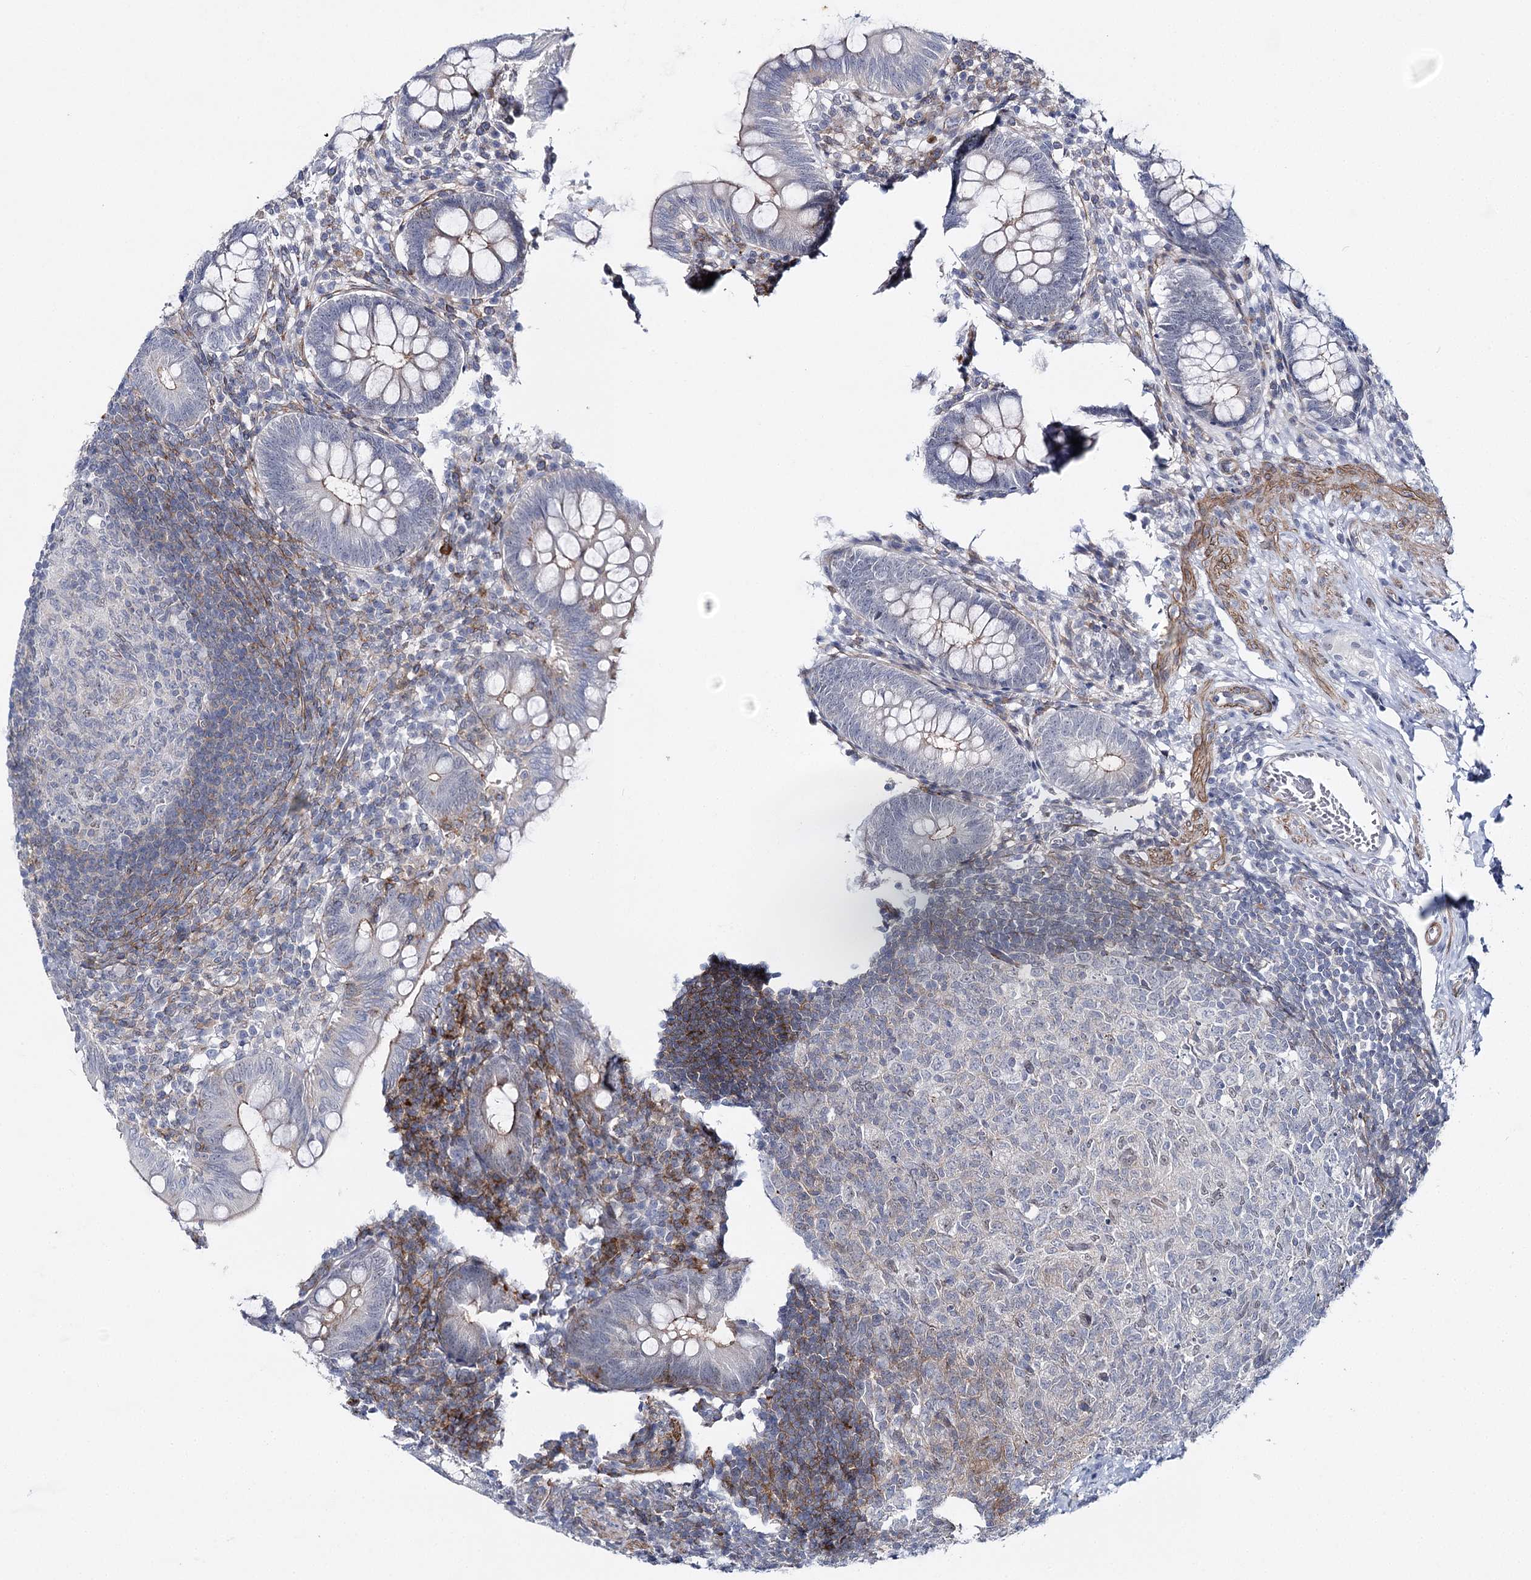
{"staining": {"intensity": "weak", "quantity": "<25%", "location": "cytoplasmic/membranous"}, "tissue": "appendix", "cell_type": "Glandular cells", "image_type": "normal", "snomed": [{"axis": "morphology", "description": "Normal tissue, NOS"}, {"axis": "topography", "description": "Appendix"}], "caption": "Immunohistochemistry (IHC) image of normal appendix stained for a protein (brown), which reveals no positivity in glandular cells. (DAB (3,3'-diaminobenzidine) IHC with hematoxylin counter stain).", "gene": "AGXT2", "patient": {"sex": "male", "age": 14}}